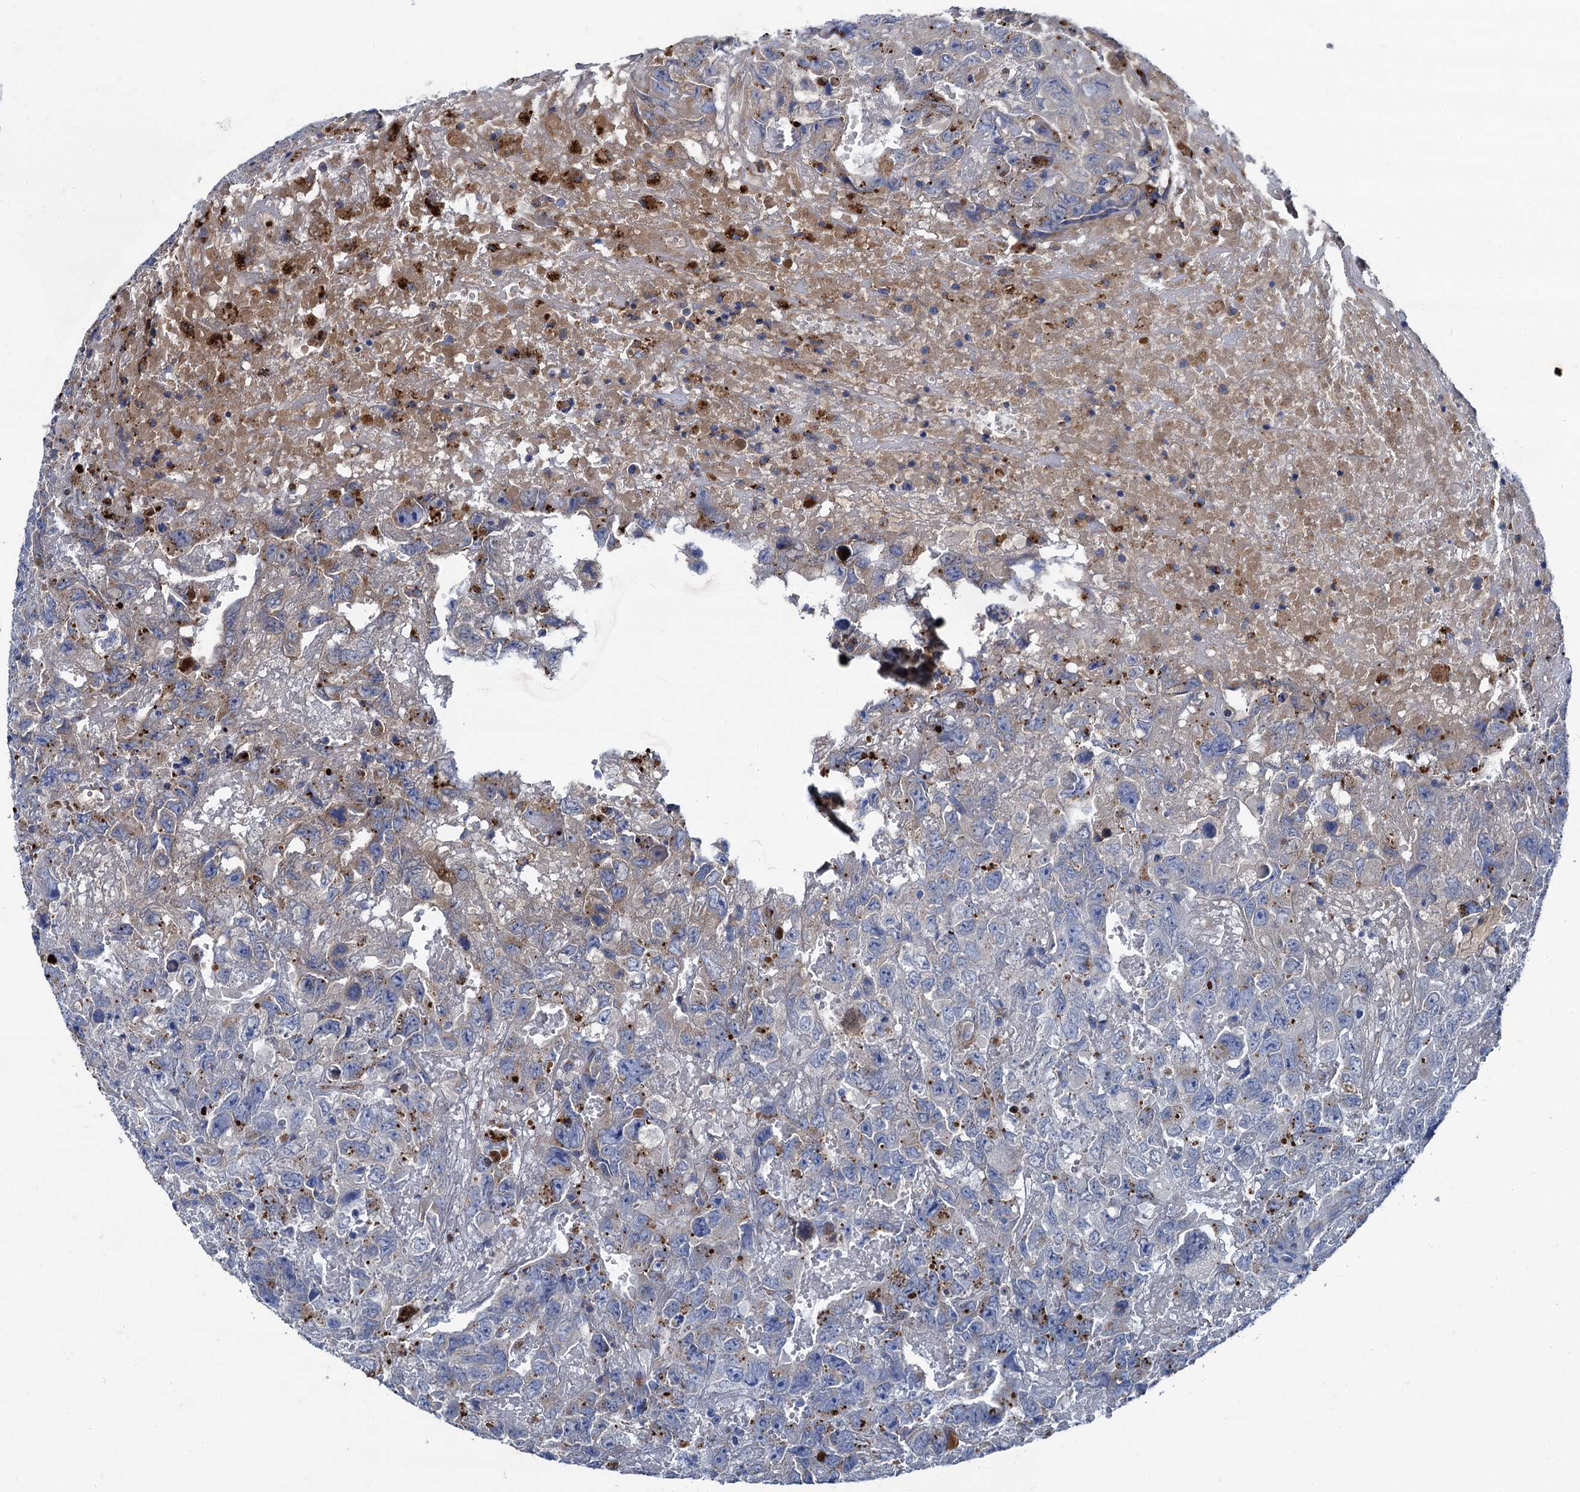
{"staining": {"intensity": "moderate", "quantity": "<25%", "location": "cytoplasmic/membranous"}, "tissue": "testis cancer", "cell_type": "Tumor cells", "image_type": "cancer", "snomed": [{"axis": "morphology", "description": "Carcinoma, Embryonal, NOS"}, {"axis": "topography", "description": "Testis"}], "caption": "There is low levels of moderate cytoplasmic/membranous staining in tumor cells of testis cancer (embryonal carcinoma), as demonstrated by immunohistochemical staining (brown color).", "gene": "APOD", "patient": {"sex": "male", "age": 45}}